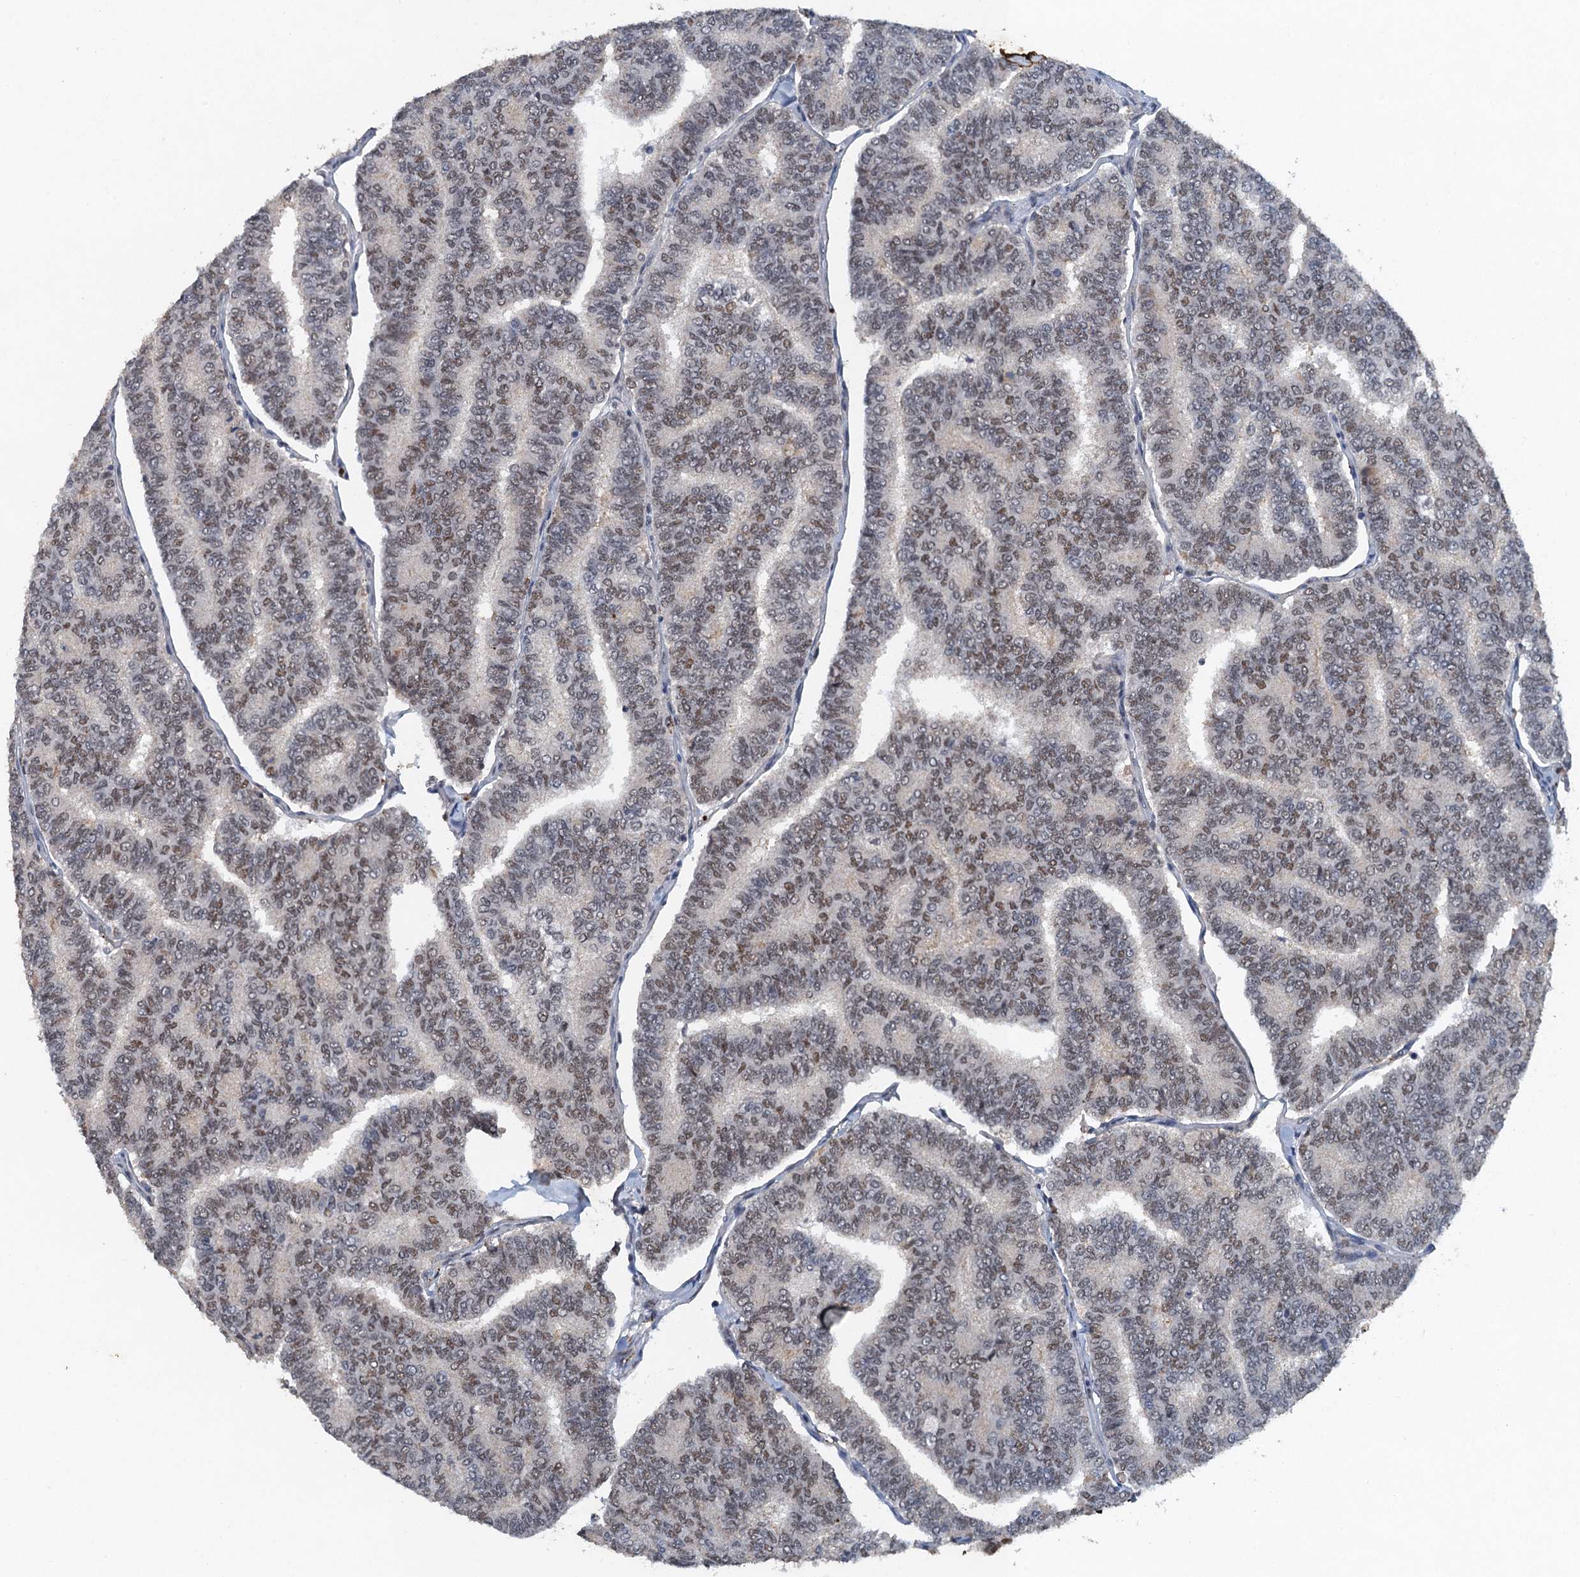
{"staining": {"intensity": "moderate", "quantity": "25%-75%", "location": "nuclear"}, "tissue": "thyroid cancer", "cell_type": "Tumor cells", "image_type": "cancer", "snomed": [{"axis": "morphology", "description": "Papillary adenocarcinoma, NOS"}, {"axis": "topography", "description": "Thyroid gland"}], "caption": "Tumor cells display moderate nuclear staining in approximately 25%-75% of cells in thyroid papillary adenocarcinoma.", "gene": "CSTF3", "patient": {"sex": "female", "age": 35}}